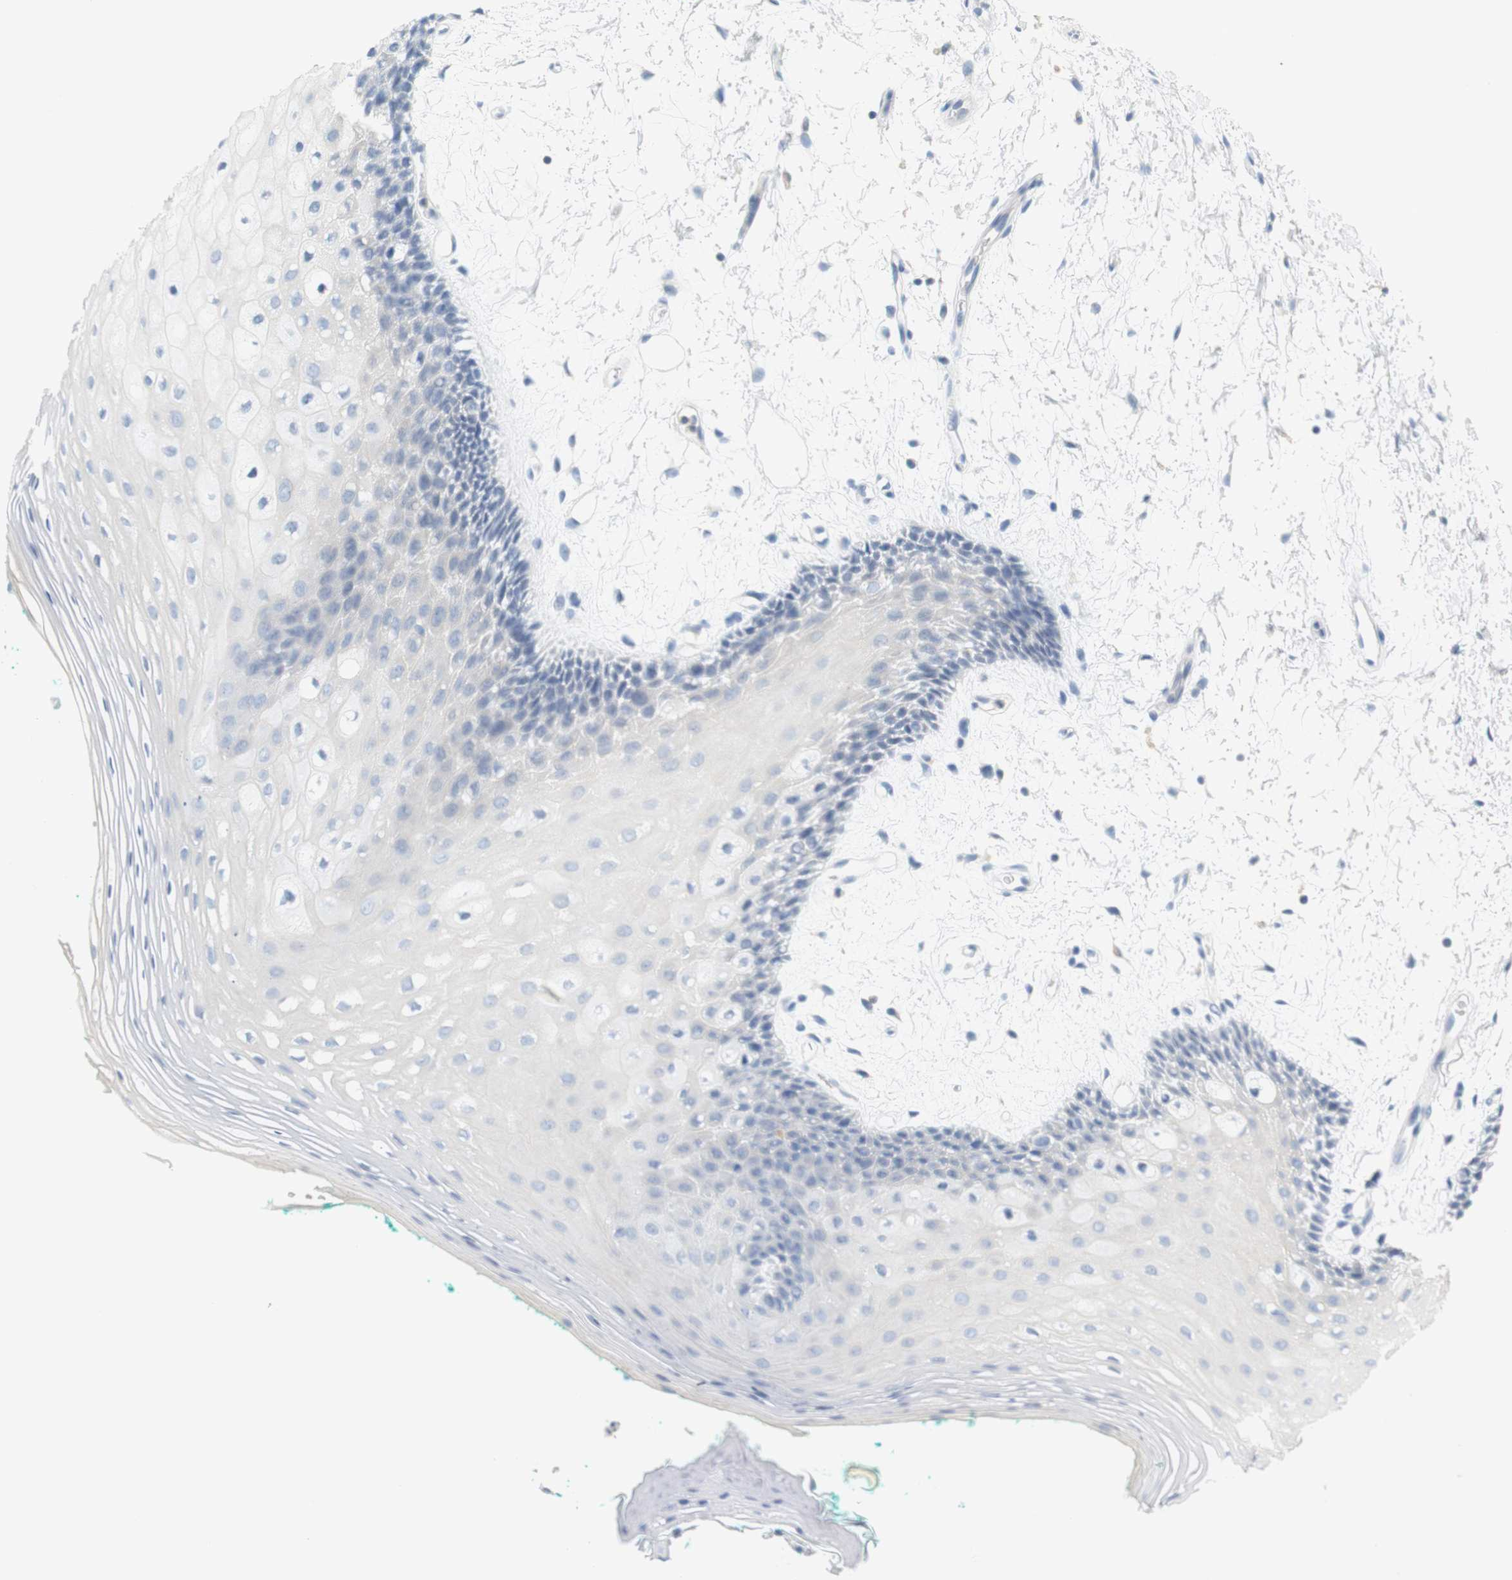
{"staining": {"intensity": "negative", "quantity": "none", "location": "none"}, "tissue": "oral mucosa", "cell_type": "Squamous epithelial cells", "image_type": "normal", "snomed": [{"axis": "morphology", "description": "Normal tissue, NOS"}, {"axis": "topography", "description": "Skeletal muscle"}, {"axis": "topography", "description": "Oral tissue"}, {"axis": "topography", "description": "Peripheral nerve tissue"}], "caption": "High magnification brightfield microscopy of normal oral mucosa stained with DAB (brown) and counterstained with hematoxylin (blue): squamous epithelial cells show no significant staining.", "gene": "LRRK2", "patient": {"sex": "female", "age": 84}}